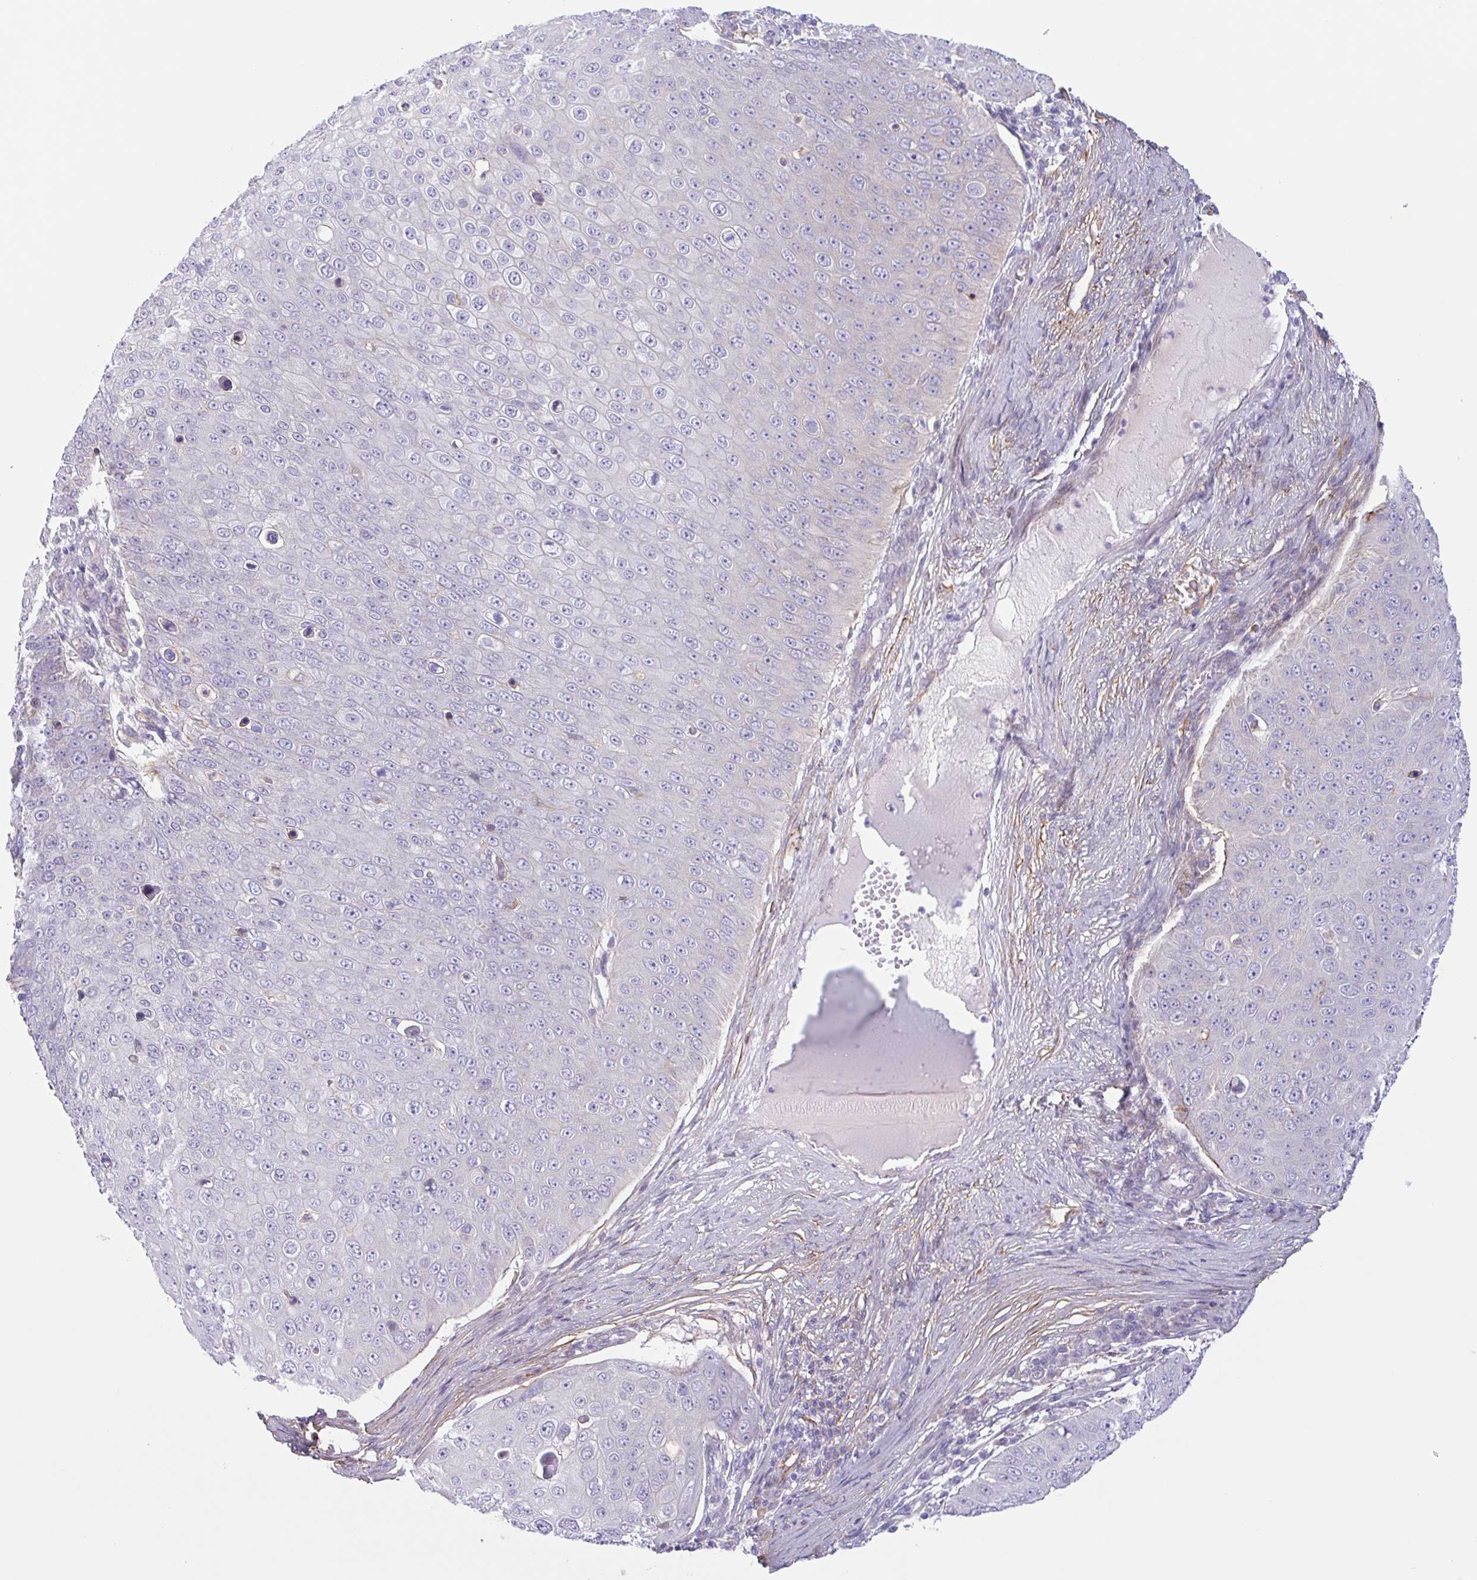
{"staining": {"intensity": "negative", "quantity": "none", "location": "none"}, "tissue": "skin cancer", "cell_type": "Tumor cells", "image_type": "cancer", "snomed": [{"axis": "morphology", "description": "Squamous cell carcinoma, NOS"}, {"axis": "topography", "description": "Skin"}], "caption": "The immunohistochemistry micrograph has no significant positivity in tumor cells of skin cancer (squamous cell carcinoma) tissue. (Stains: DAB (3,3'-diaminobenzidine) IHC with hematoxylin counter stain, Microscopy: brightfield microscopy at high magnification).", "gene": "MYH10", "patient": {"sex": "male", "age": 71}}